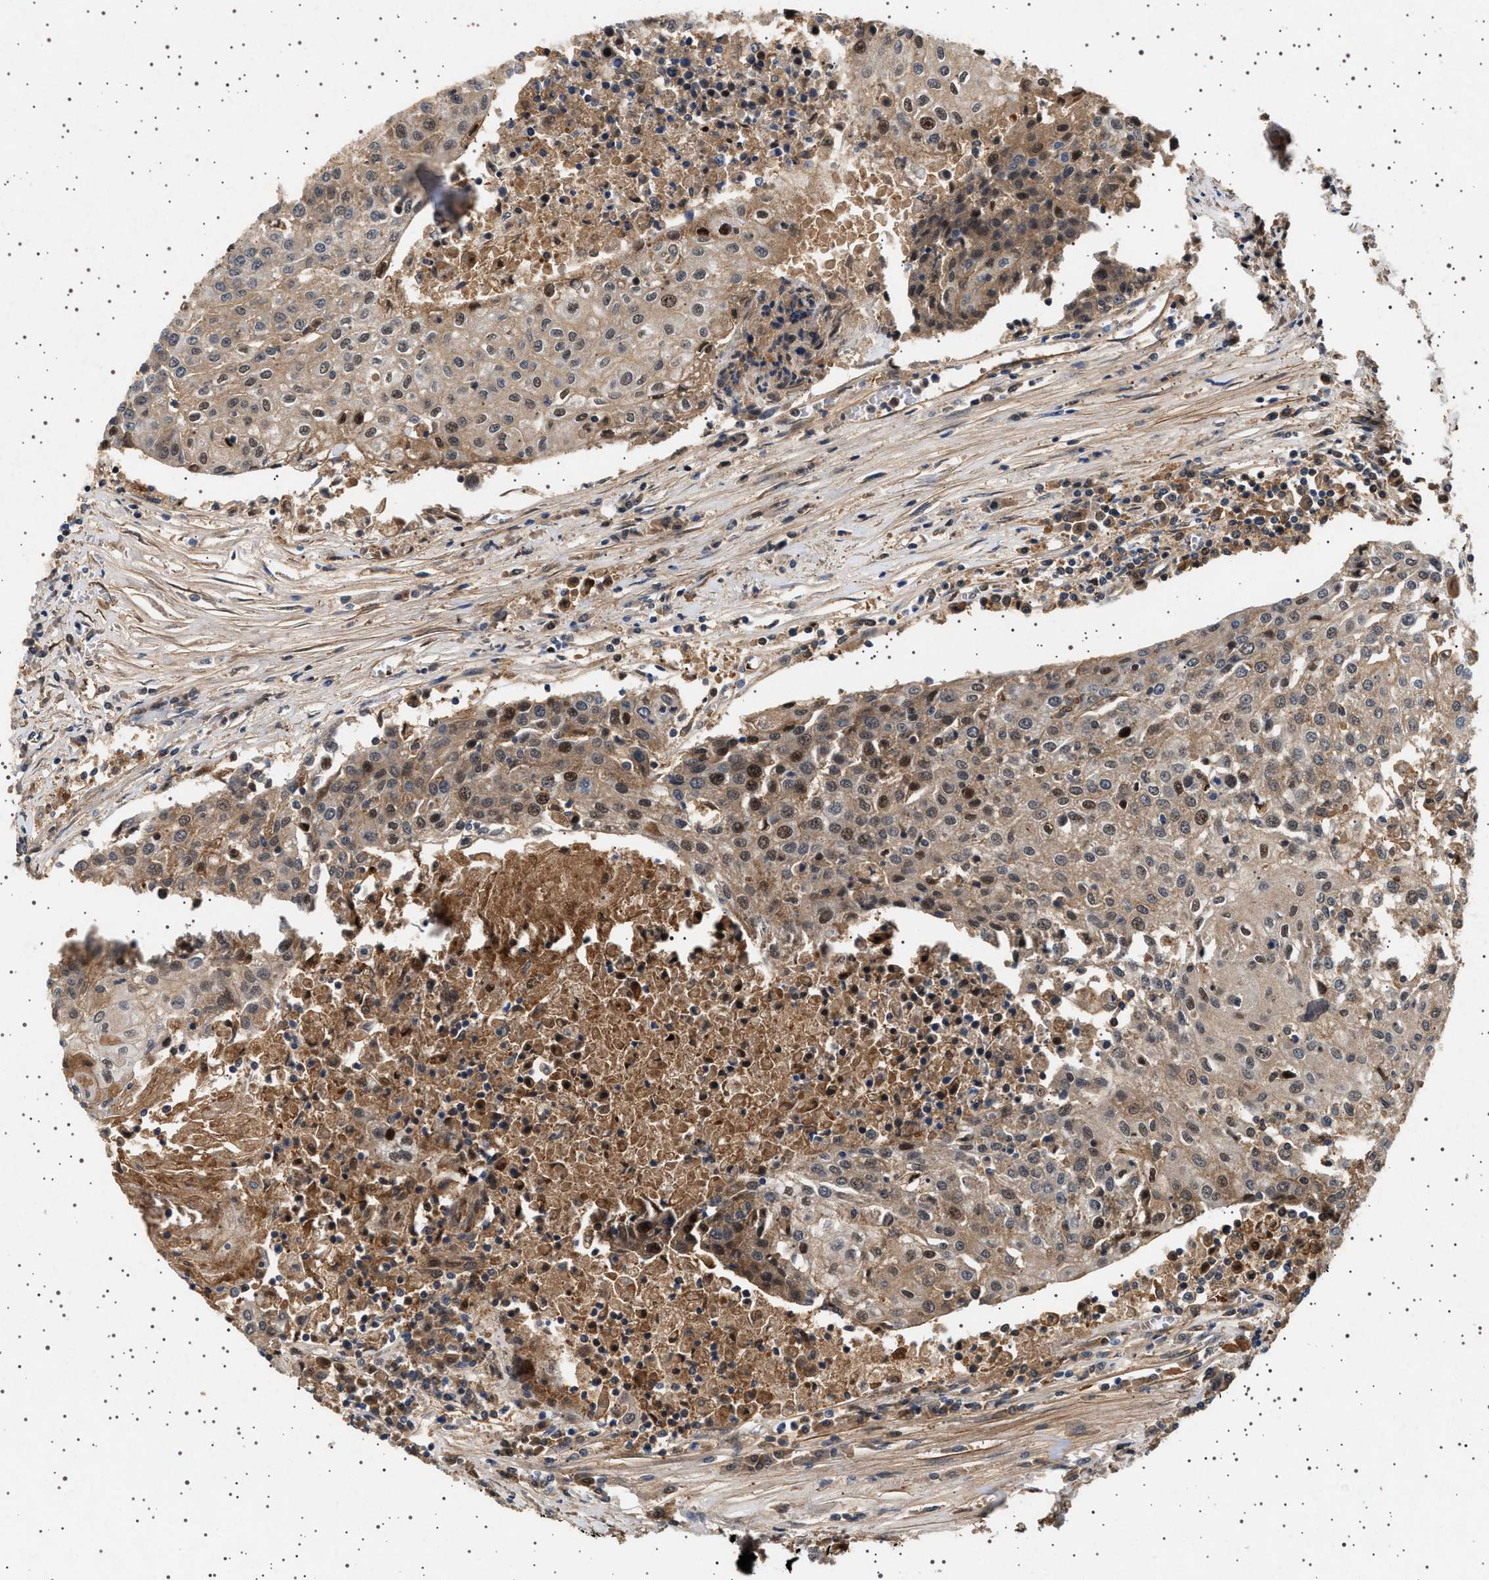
{"staining": {"intensity": "weak", "quantity": ">75%", "location": "cytoplasmic/membranous,nuclear"}, "tissue": "urothelial cancer", "cell_type": "Tumor cells", "image_type": "cancer", "snomed": [{"axis": "morphology", "description": "Urothelial carcinoma, High grade"}, {"axis": "topography", "description": "Urinary bladder"}], "caption": "Urothelial cancer stained with immunohistochemistry displays weak cytoplasmic/membranous and nuclear staining in approximately >75% of tumor cells.", "gene": "FICD", "patient": {"sex": "female", "age": 85}}